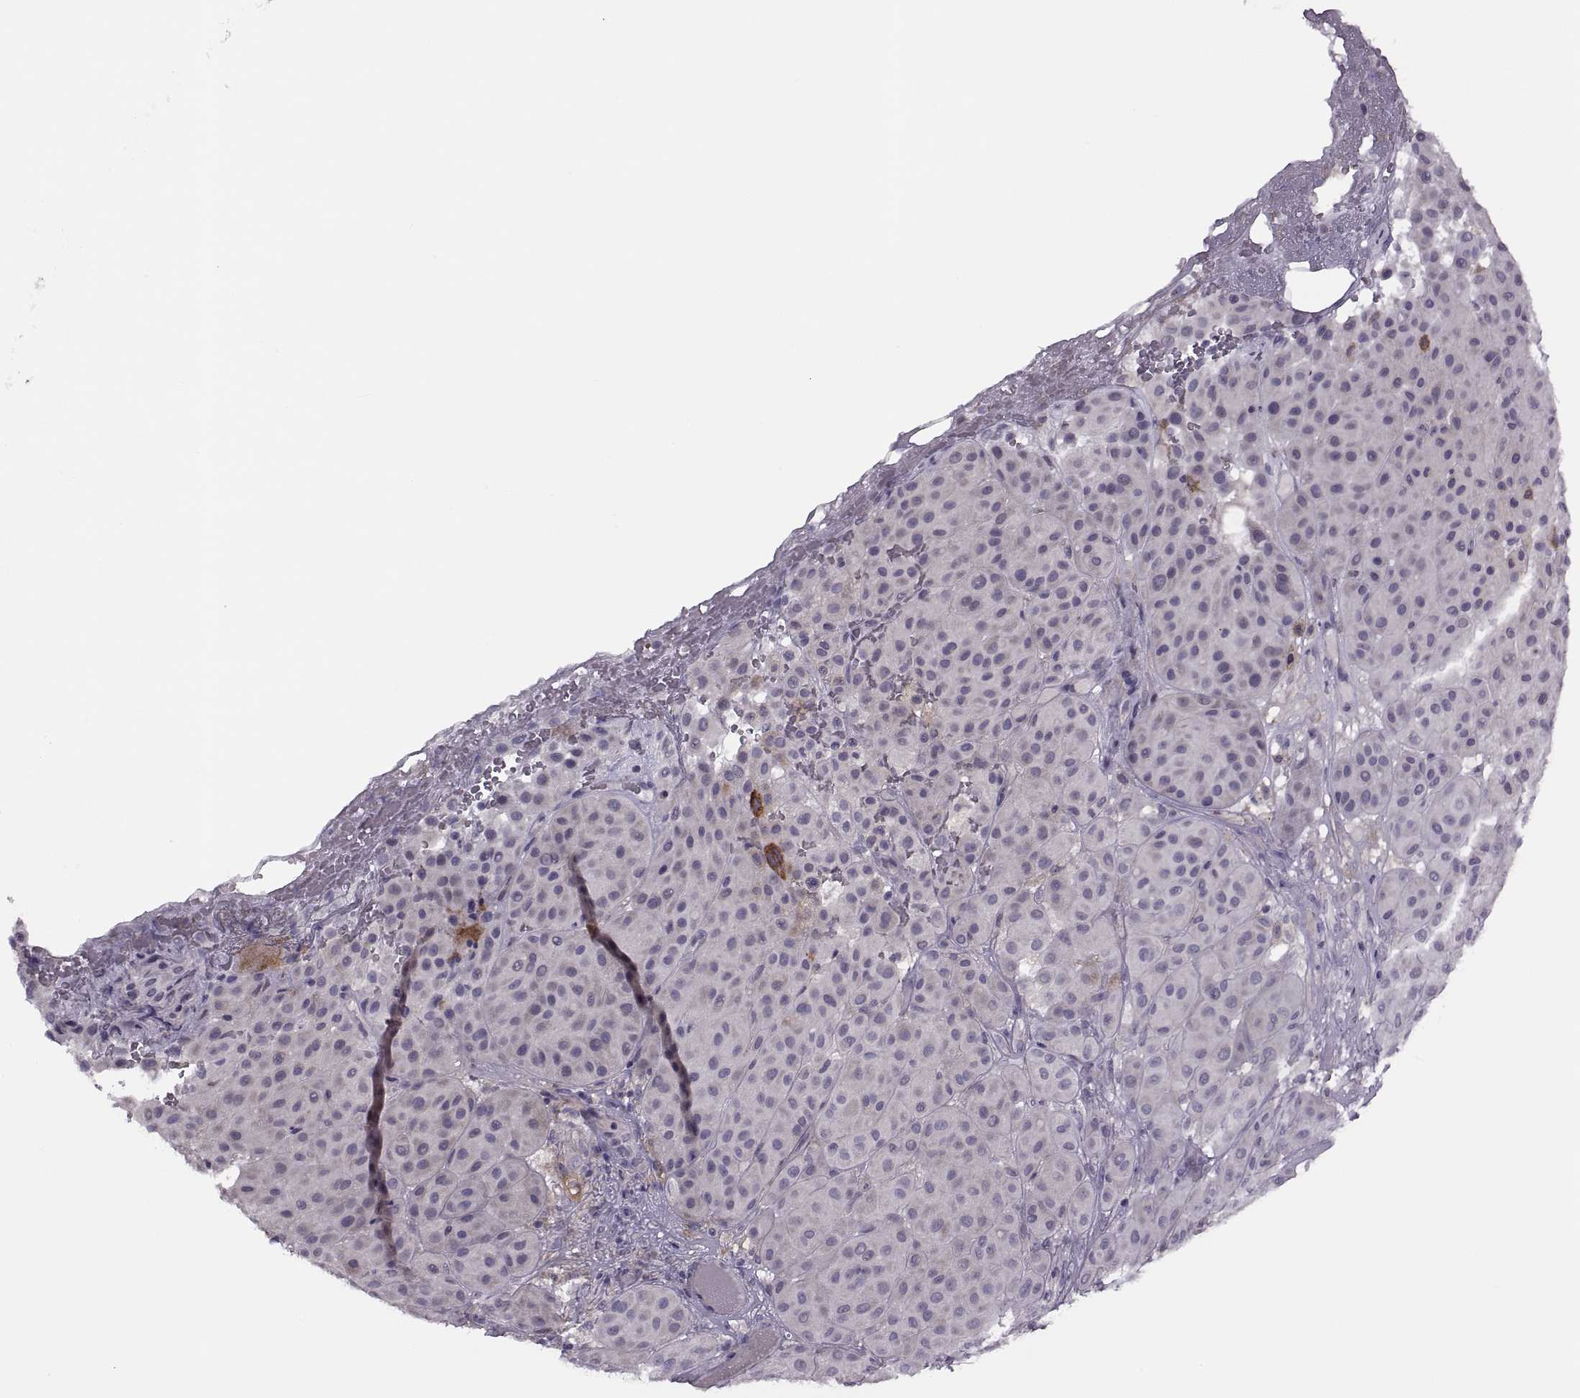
{"staining": {"intensity": "negative", "quantity": "none", "location": "none"}, "tissue": "melanoma", "cell_type": "Tumor cells", "image_type": "cancer", "snomed": [{"axis": "morphology", "description": "Malignant melanoma, Metastatic site"}, {"axis": "topography", "description": "Smooth muscle"}], "caption": "The immunohistochemistry (IHC) micrograph has no significant expression in tumor cells of melanoma tissue.", "gene": "H2AP", "patient": {"sex": "male", "age": 41}}